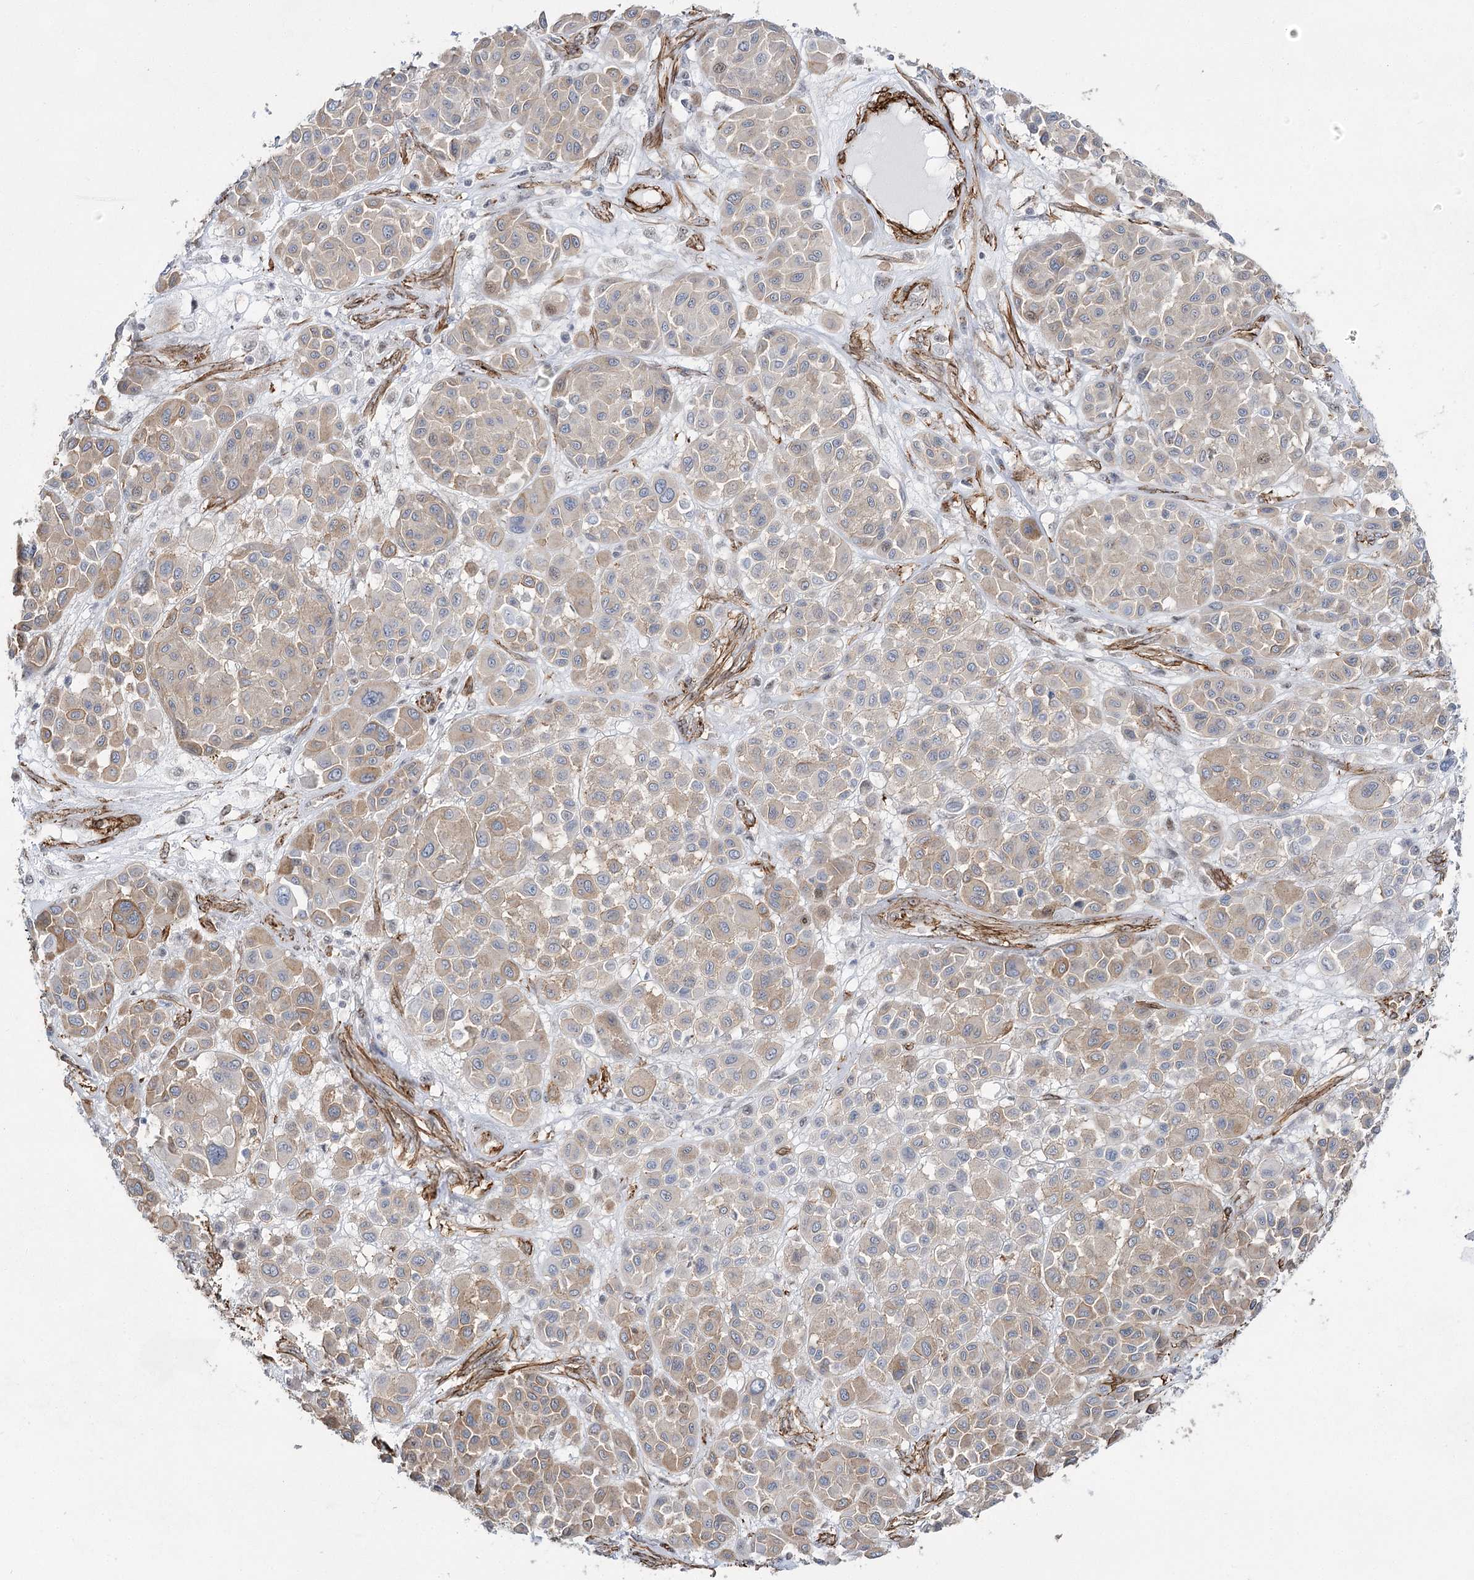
{"staining": {"intensity": "weak", "quantity": "<25%", "location": "cytoplasmic/membranous"}, "tissue": "melanoma", "cell_type": "Tumor cells", "image_type": "cancer", "snomed": [{"axis": "morphology", "description": "Malignant melanoma, Metastatic site"}, {"axis": "topography", "description": "Soft tissue"}], "caption": "A high-resolution image shows immunohistochemistry staining of malignant melanoma (metastatic site), which shows no significant staining in tumor cells. (IHC, brightfield microscopy, high magnification).", "gene": "CWF19L1", "patient": {"sex": "male", "age": 41}}